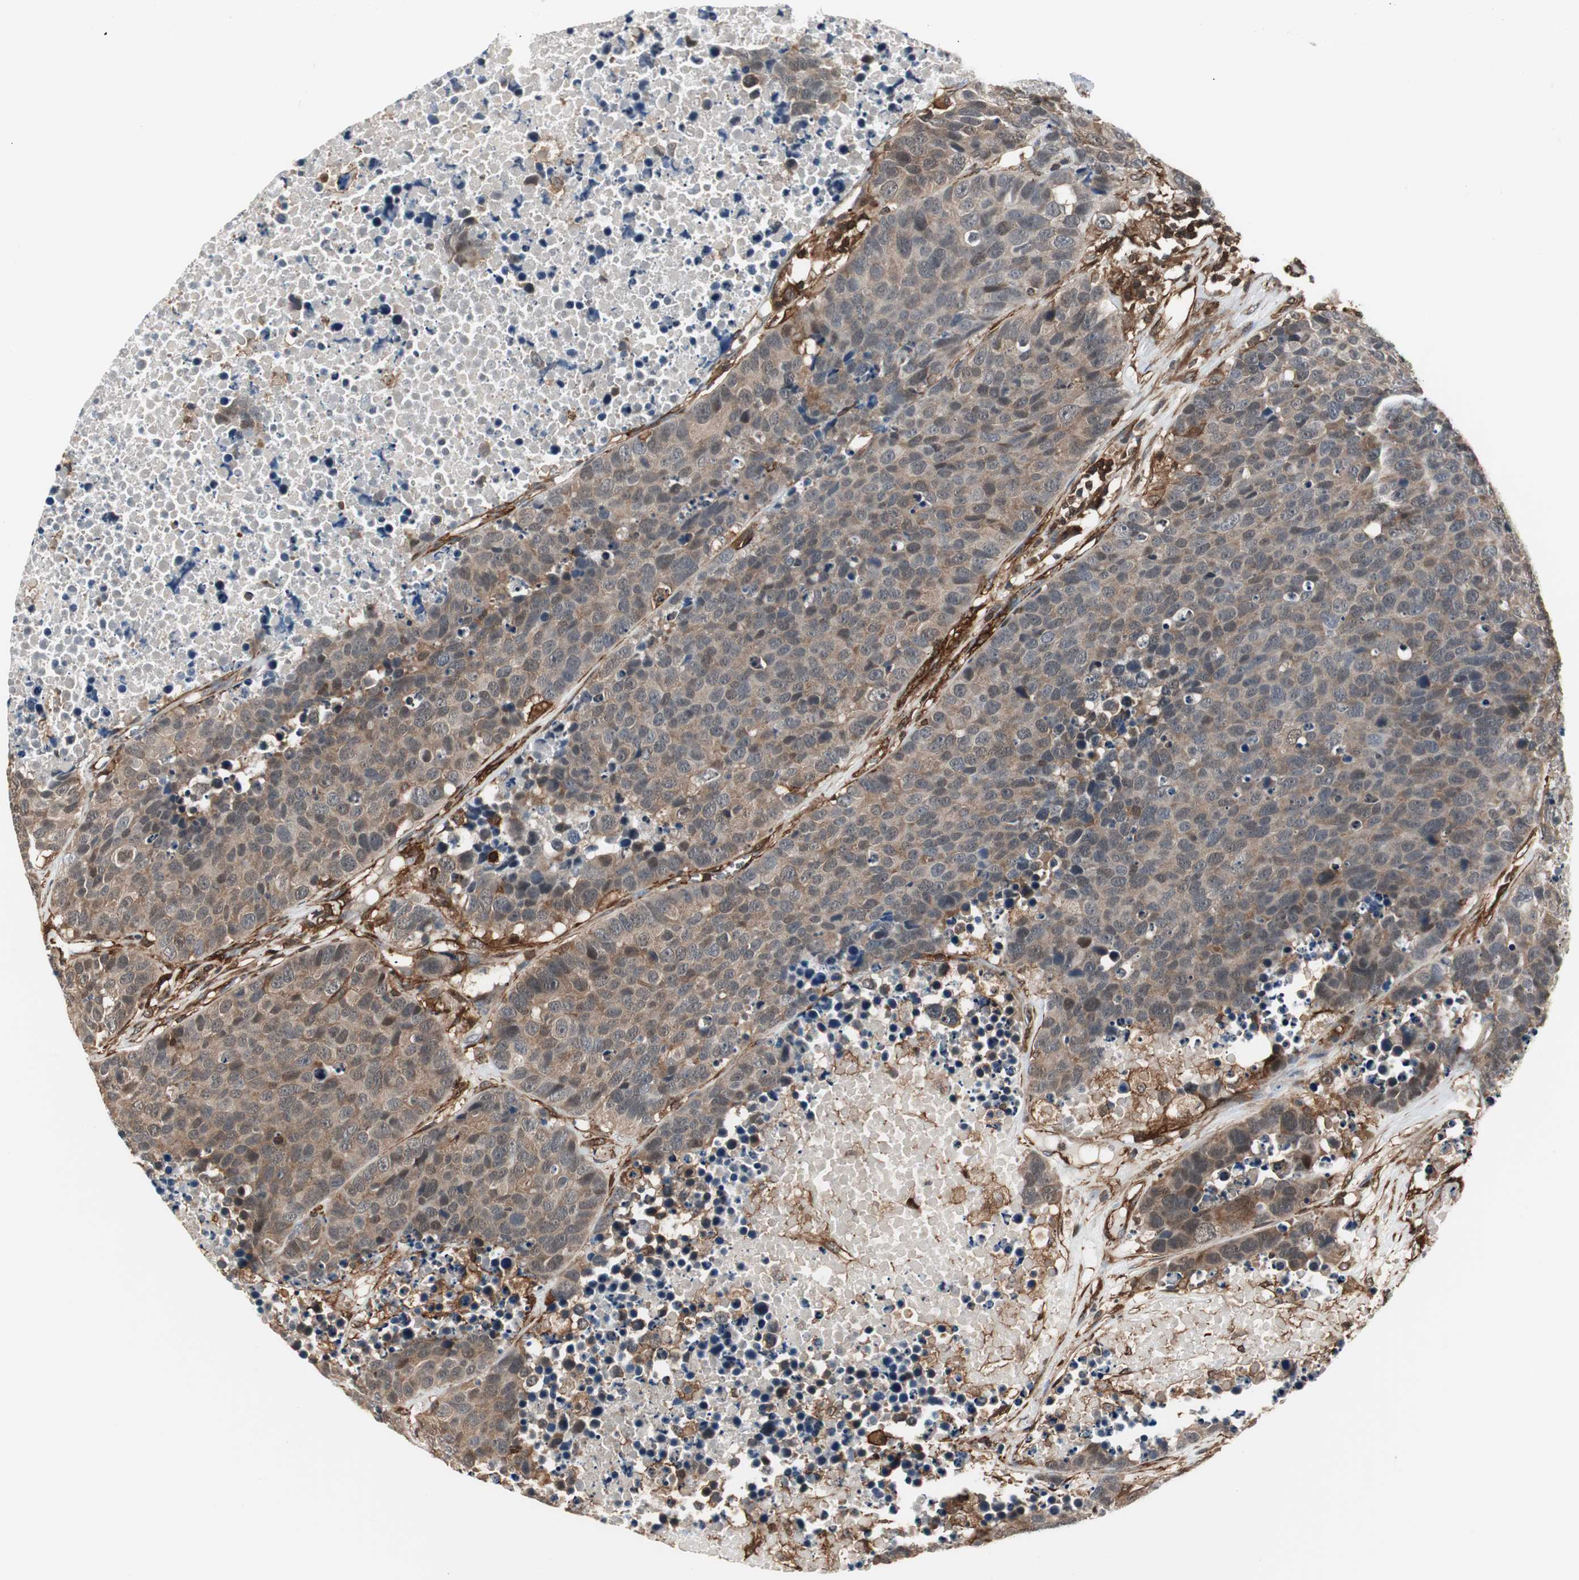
{"staining": {"intensity": "moderate", "quantity": ">75%", "location": "cytoplasmic/membranous"}, "tissue": "carcinoid", "cell_type": "Tumor cells", "image_type": "cancer", "snomed": [{"axis": "morphology", "description": "Carcinoid, malignant, NOS"}, {"axis": "topography", "description": "Lung"}], "caption": "A brown stain highlights moderate cytoplasmic/membranous expression of a protein in carcinoid tumor cells. The staining was performed using DAB (3,3'-diaminobenzidine) to visualize the protein expression in brown, while the nuclei were stained in blue with hematoxylin (Magnification: 20x).", "gene": "PTPN11", "patient": {"sex": "male", "age": 60}}